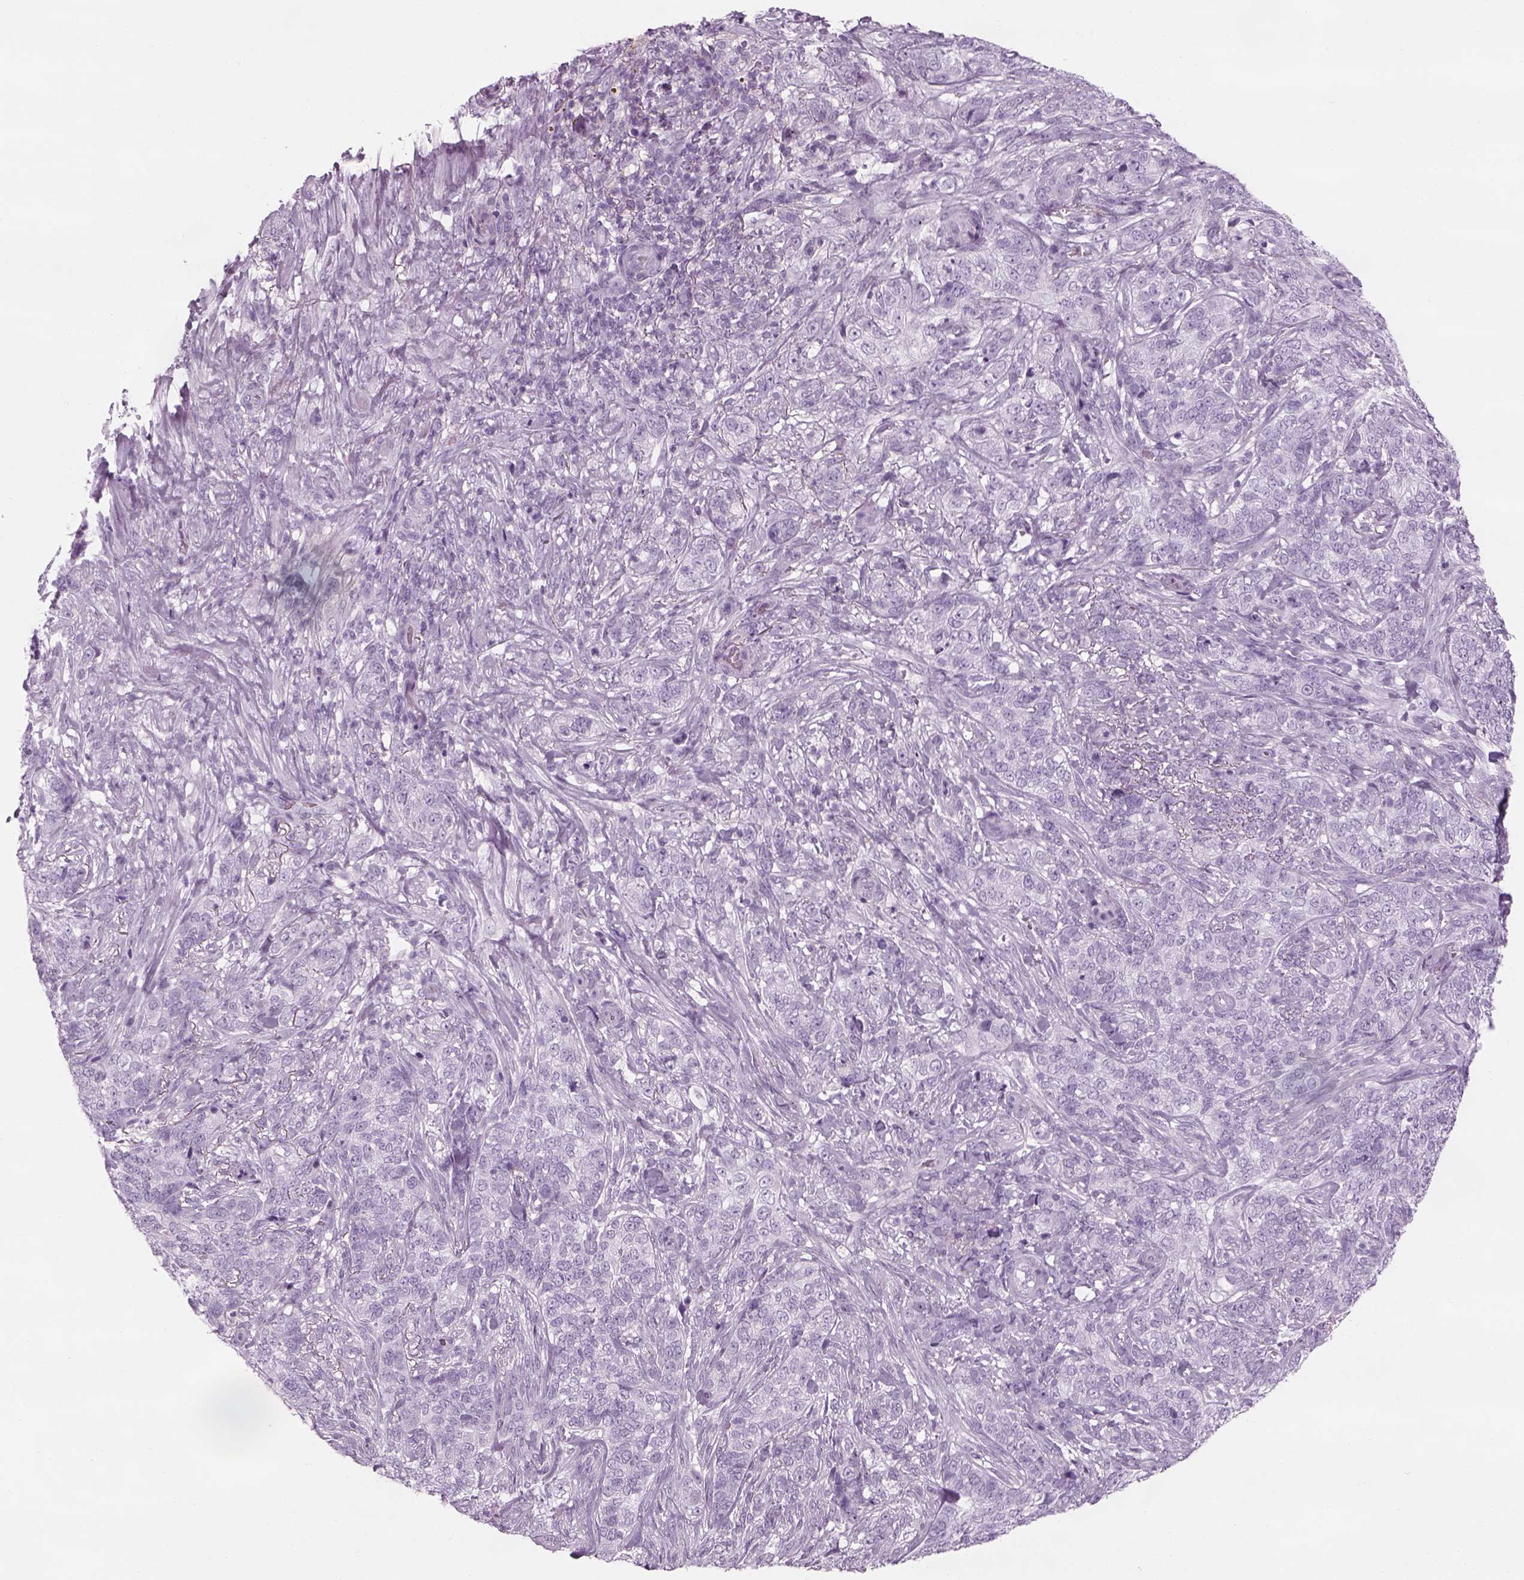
{"staining": {"intensity": "negative", "quantity": "none", "location": "none"}, "tissue": "skin cancer", "cell_type": "Tumor cells", "image_type": "cancer", "snomed": [{"axis": "morphology", "description": "Basal cell carcinoma"}, {"axis": "topography", "description": "Skin"}], "caption": "A histopathology image of skin cancer (basal cell carcinoma) stained for a protein reveals no brown staining in tumor cells.", "gene": "SAG", "patient": {"sex": "female", "age": 69}}